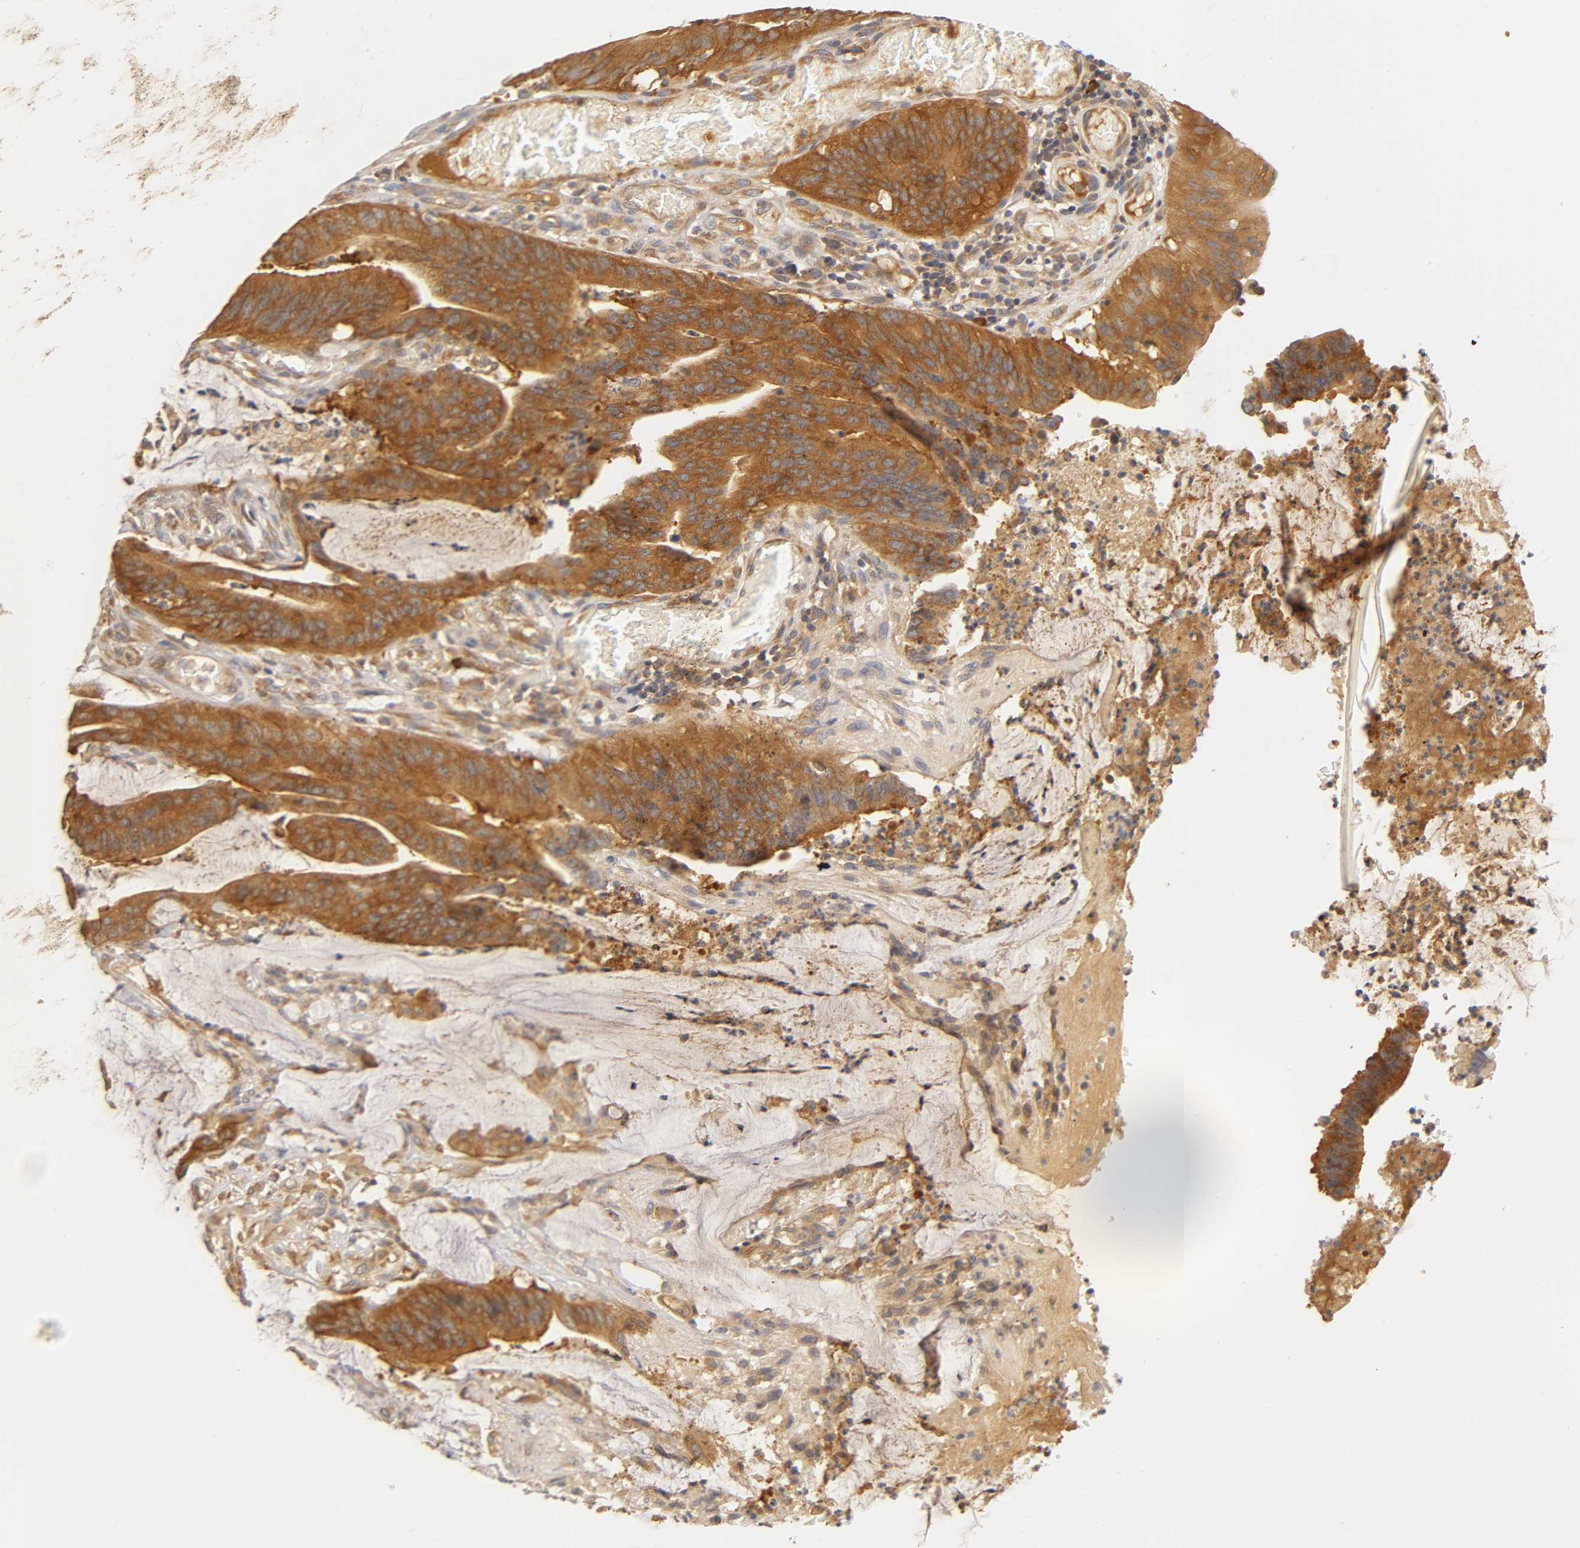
{"staining": {"intensity": "strong", "quantity": ">75%", "location": "cytoplasmic/membranous"}, "tissue": "colorectal cancer", "cell_type": "Tumor cells", "image_type": "cancer", "snomed": [{"axis": "morphology", "description": "Adenocarcinoma, NOS"}, {"axis": "topography", "description": "Rectum"}], "caption": "Colorectal cancer (adenocarcinoma) stained with a protein marker demonstrates strong staining in tumor cells.", "gene": "RPS29", "patient": {"sex": "female", "age": 66}}